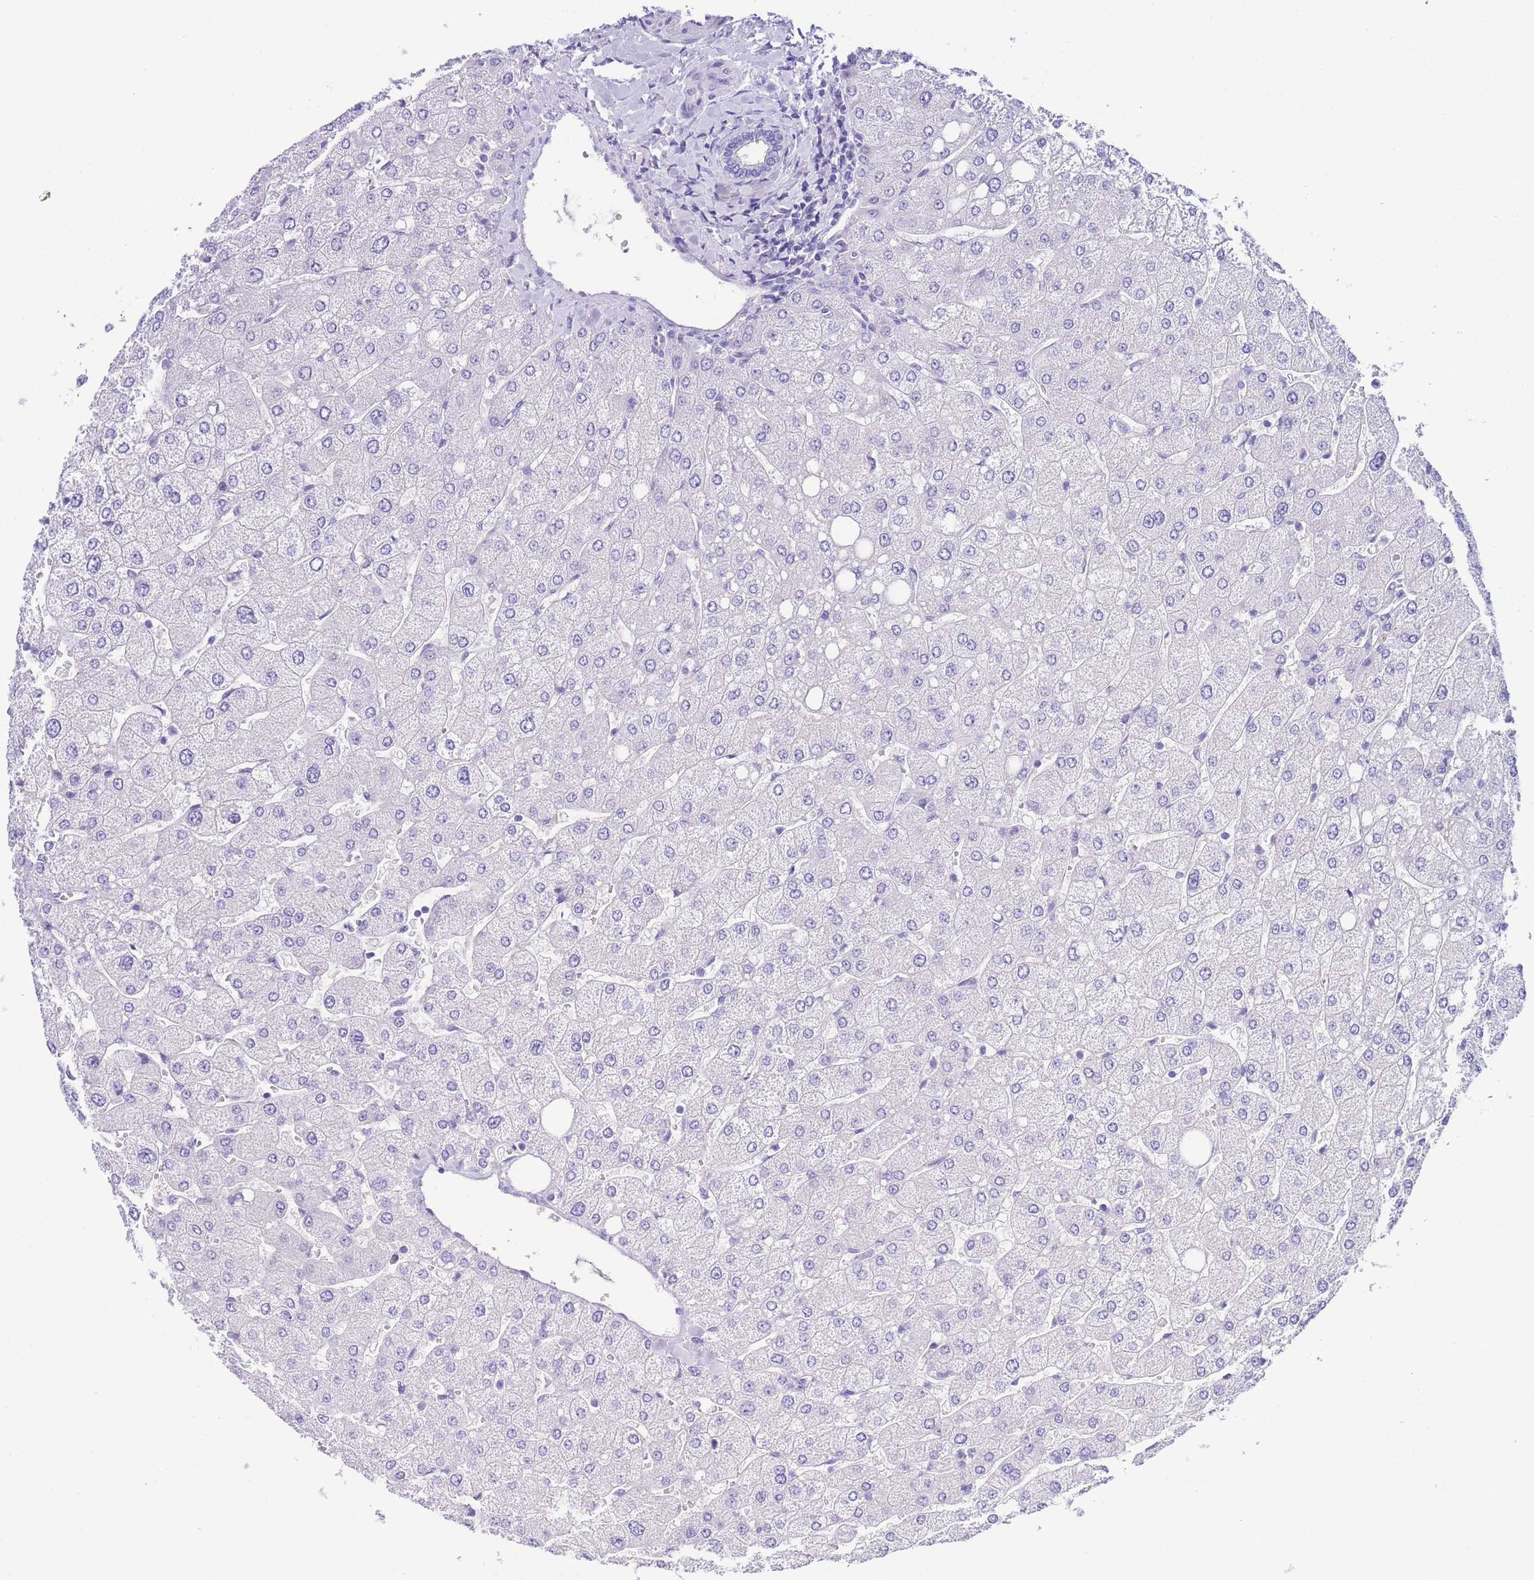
{"staining": {"intensity": "negative", "quantity": "none", "location": "none"}, "tissue": "liver", "cell_type": "Cholangiocytes", "image_type": "normal", "snomed": [{"axis": "morphology", "description": "Normal tissue, NOS"}, {"axis": "topography", "description": "Liver"}], "caption": "Cholangiocytes are negative for protein expression in benign human liver.", "gene": "TIFAB", "patient": {"sex": "male", "age": 55}}